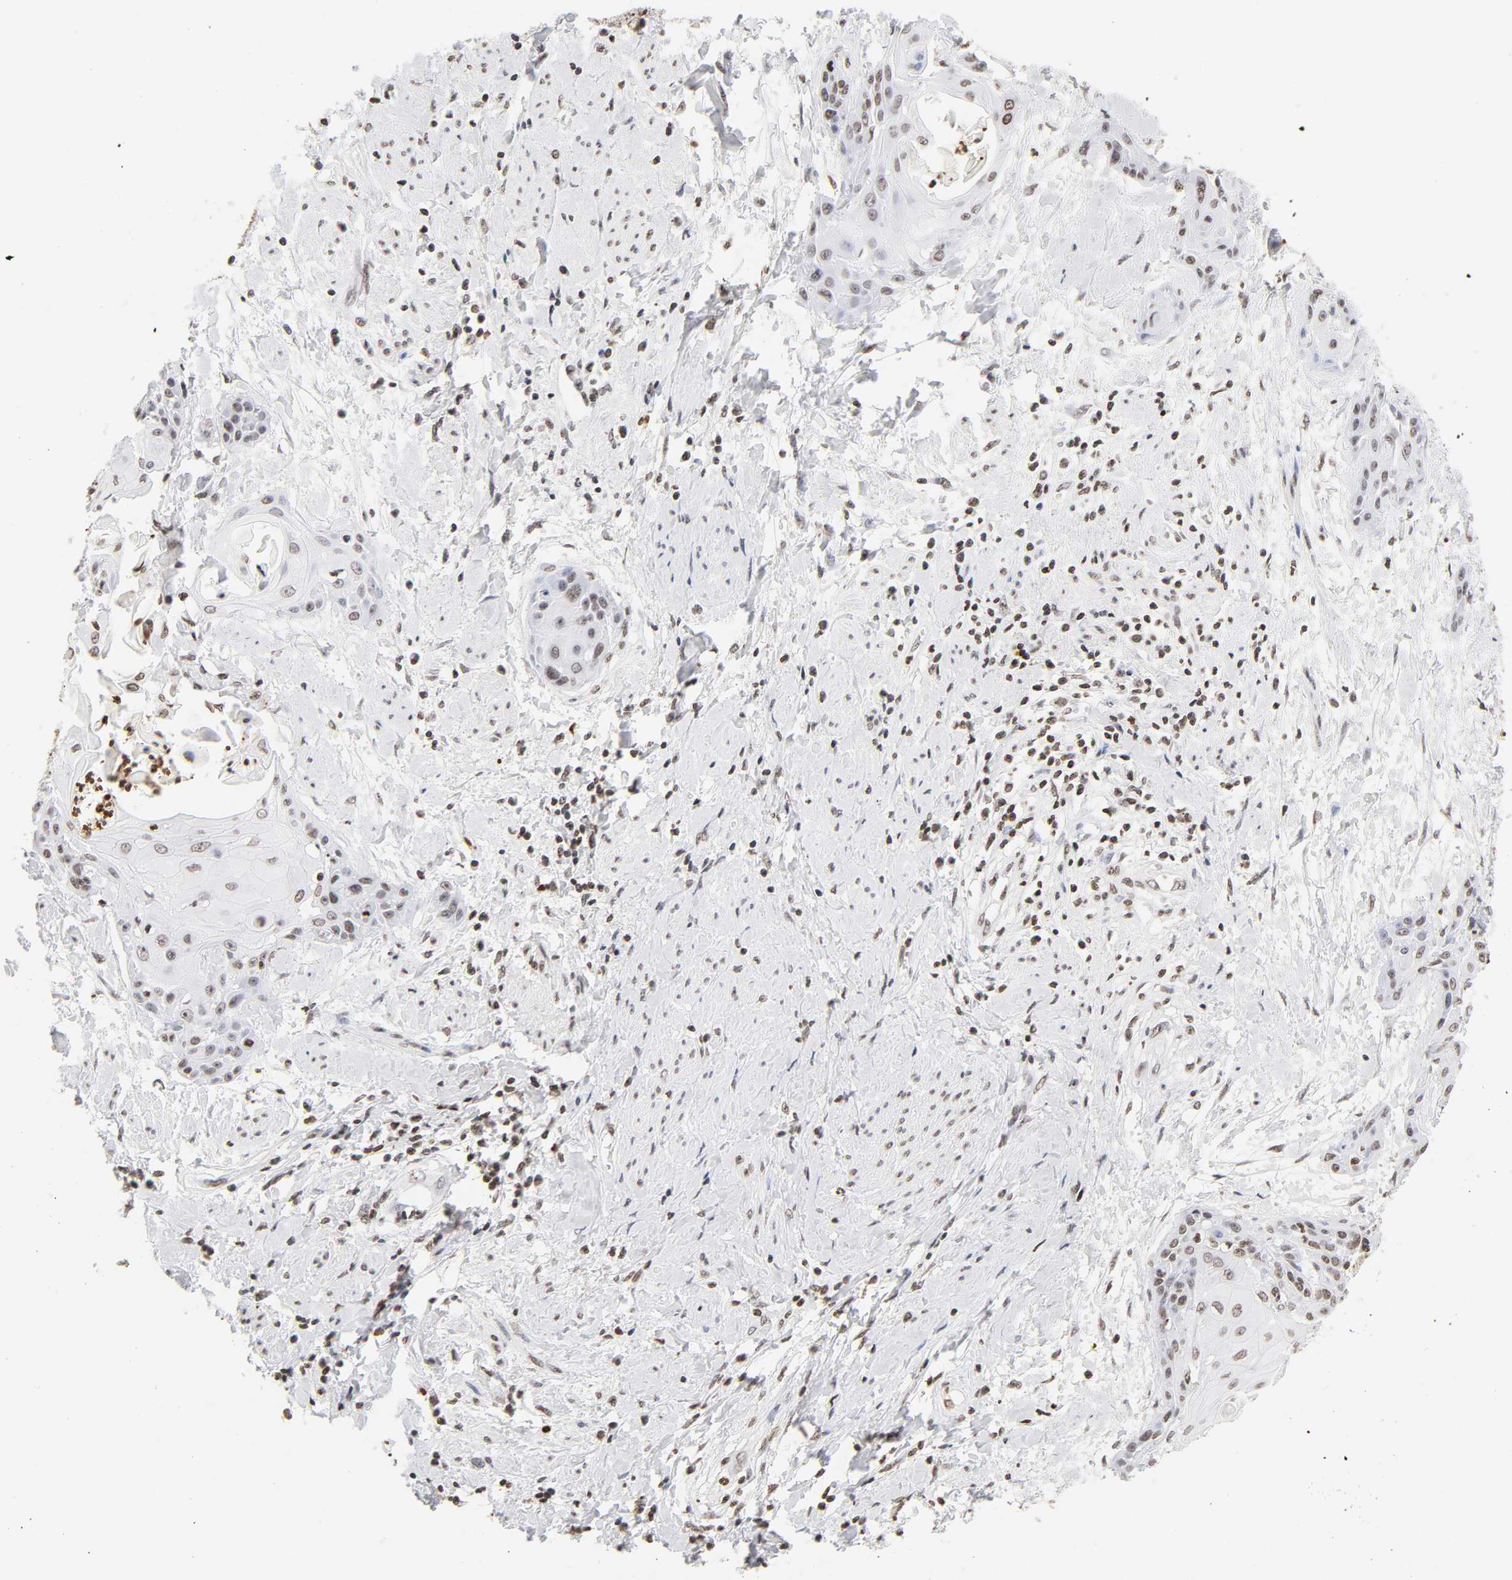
{"staining": {"intensity": "weak", "quantity": ">75%", "location": "nuclear"}, "tissue": "cervical cancer", "cell_type": "Tumor cells", "image_type": "cancer", "snomed": [{"axis": "morphology", "description": "Squamous cell carcinoma, NOS"}, {"axis": "topography", "description": "Cervix"}], "caption": "Cervical cancer (squamous cell carcinoma) tissue reveals weak nuclear positivity in about >75% of tumor cells, visualized by immunohistochemistry.", "gene": "H2AC12", "patient": {"sex": "female", "age": 57}}